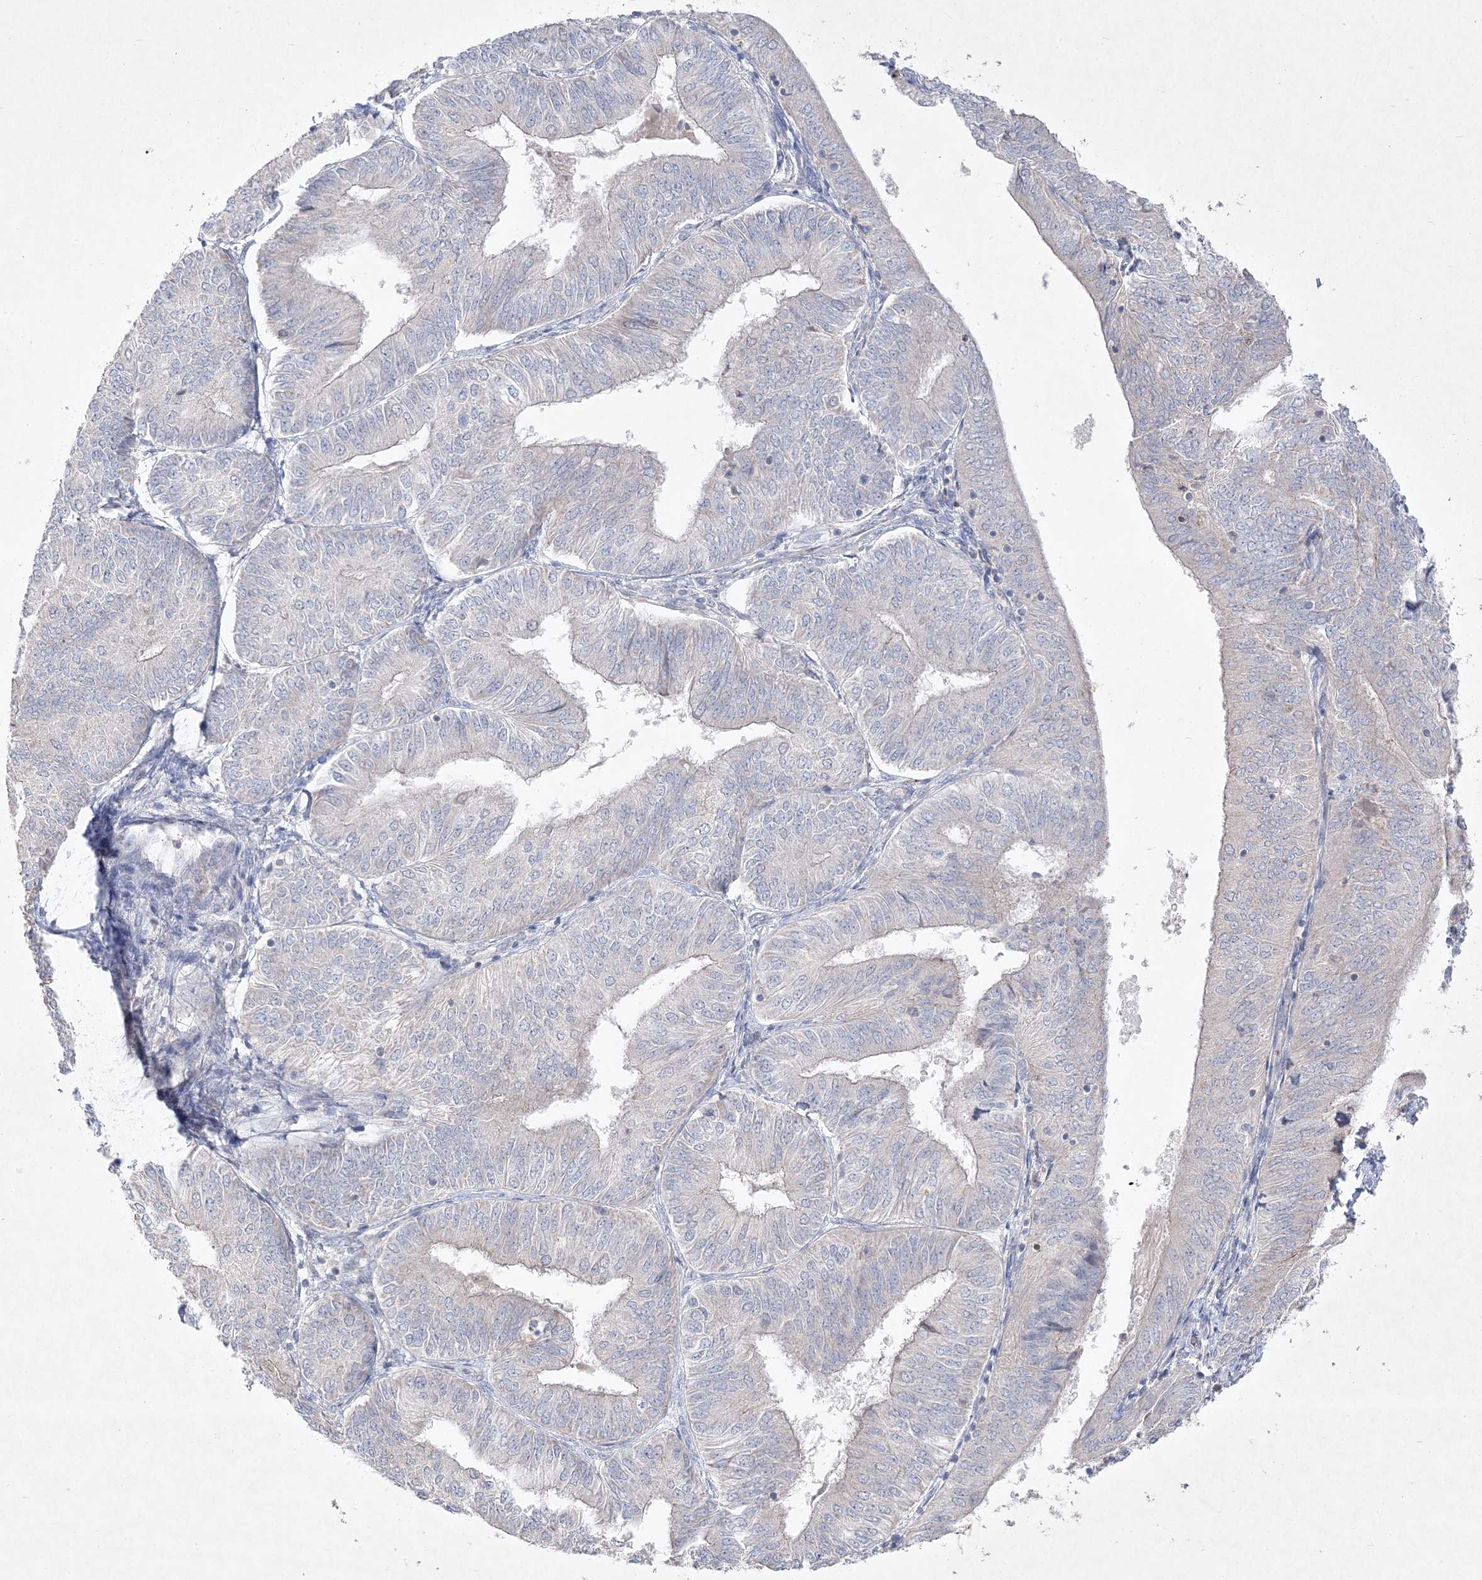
{"staining": {"intensity": "negative", "quantity": "none", "location": "none"}, "tissue": "endometrial cancer", "cell_type": "Tumor cells", "image_type": "cancer", "snomed": [{"axis": "morphology", "description": "Adenocarcinoma, NOS"}, {"axis": "topography", "description": "Endometrium"}], "caption": "Immunohistochemistry (IHC) micrograph of neoplastic tissue: endometrial cancer (adenocarcinoma) stained with DAB shows no significant protein positivity in tumor cells.", "gene": "CLNK", "patient": {"sex": "female", "age": 58}}